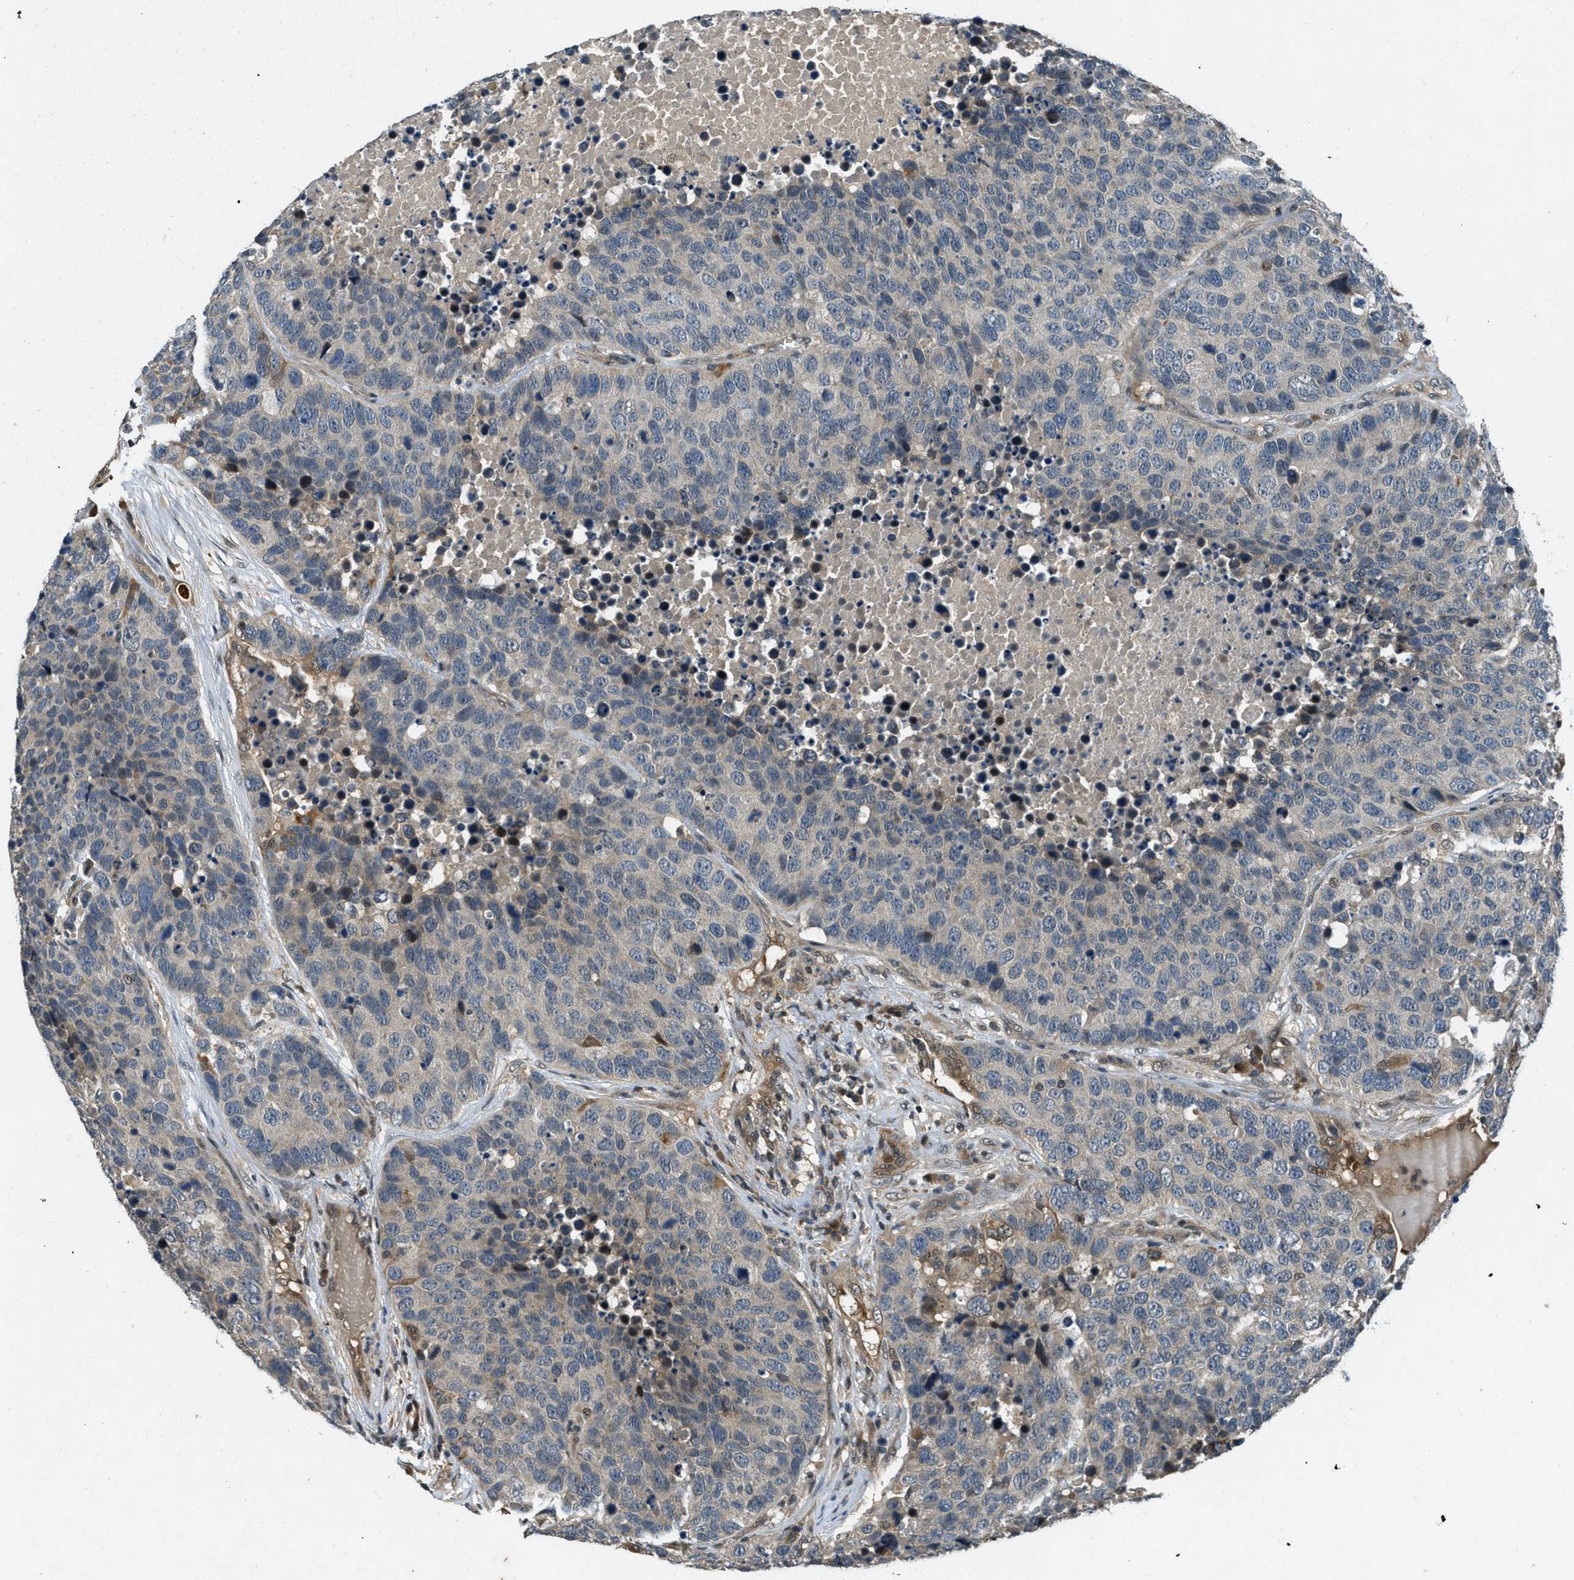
{"staining": {"intensity": "weak", "quantity": "<25%", "location": "cytoplasmic/membranous"}, "tissue": "carcinoid", "cell_type": "Tumor cells", "image_type": "cancer", "snomed": [{"axis": "morphology", "description": "Carcinoid, malignant, NOS"}, {"axis": "topography", "description": "Lung"}], "caption": "Tumor cells show no significant protein expression in carcinoid.", "gene": "DUSP6", "patient": {"sex": "male", "age": 60}}